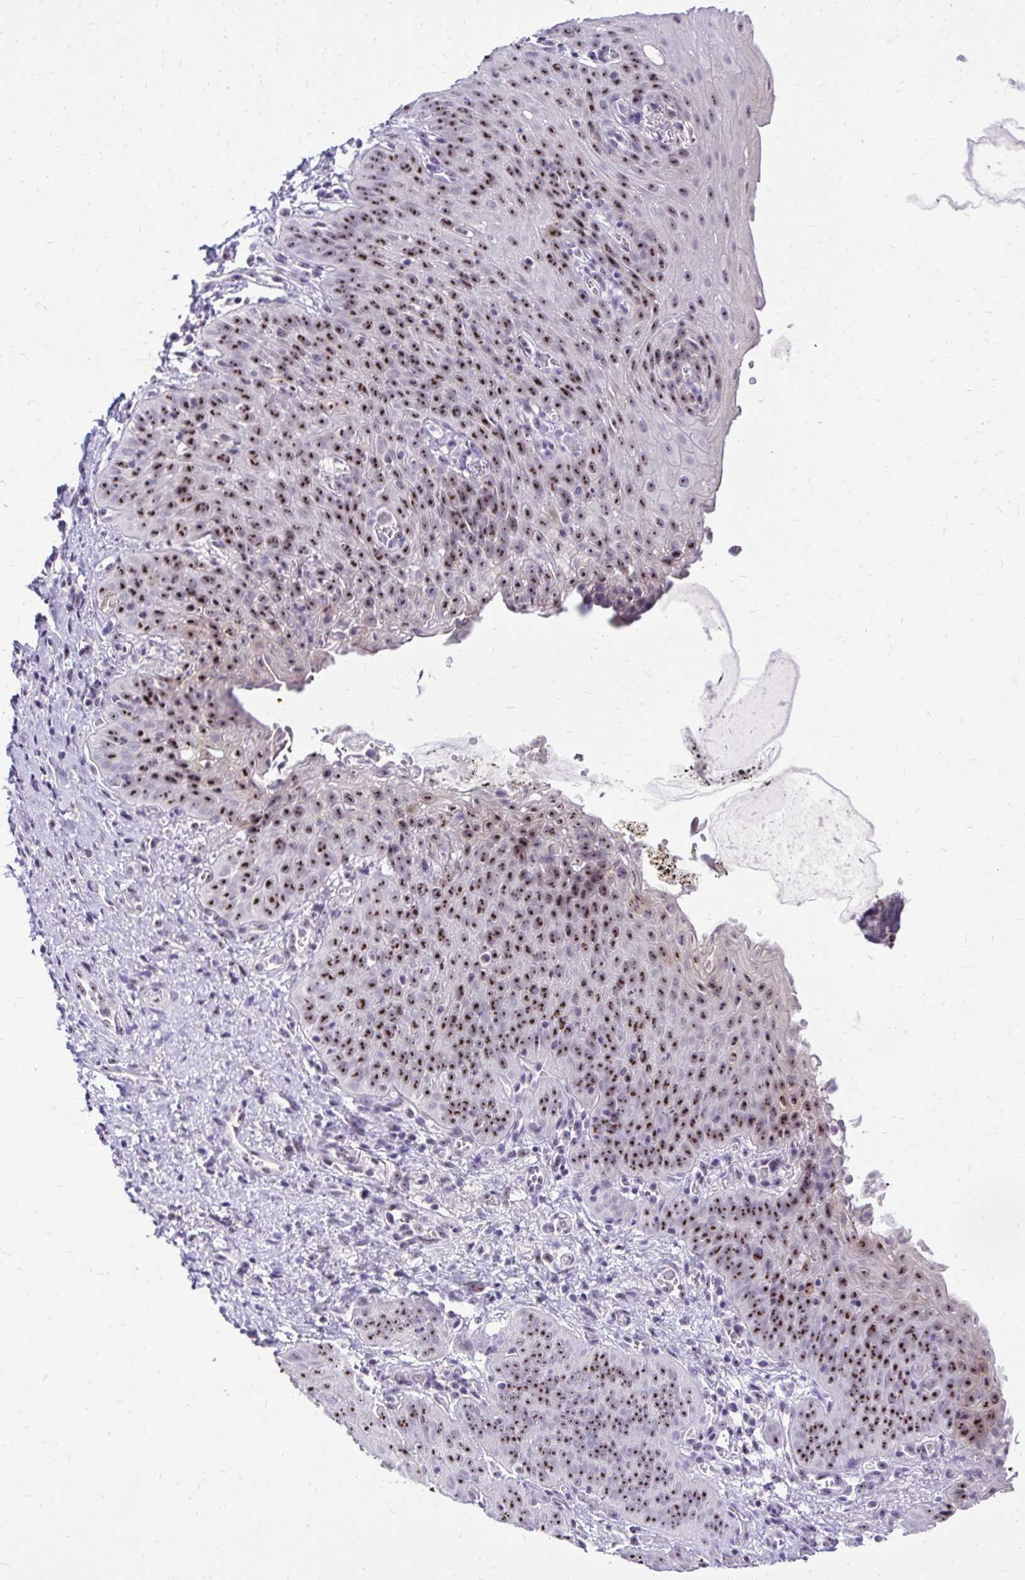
{"staining": {"intensity": "strong", "quantity": "25%-75%", "location": "nuclear"}, "tissue": "esophagus", "cell_type": "Squamous epithelial cells", "image_type": "normal", "snomed": [{"axis": "morphology", "description": "Normal tissue, NOS"}, {"axis": "topography", "description": "Esophagus"}], "caption": "This is a photomicrograph of IHC staining of normal esophagus, which shows strong positivity in the nuclear of squamous epithelial cells.", "gene": "NIFK", "patient": {"sex": "male", "age": 71}}